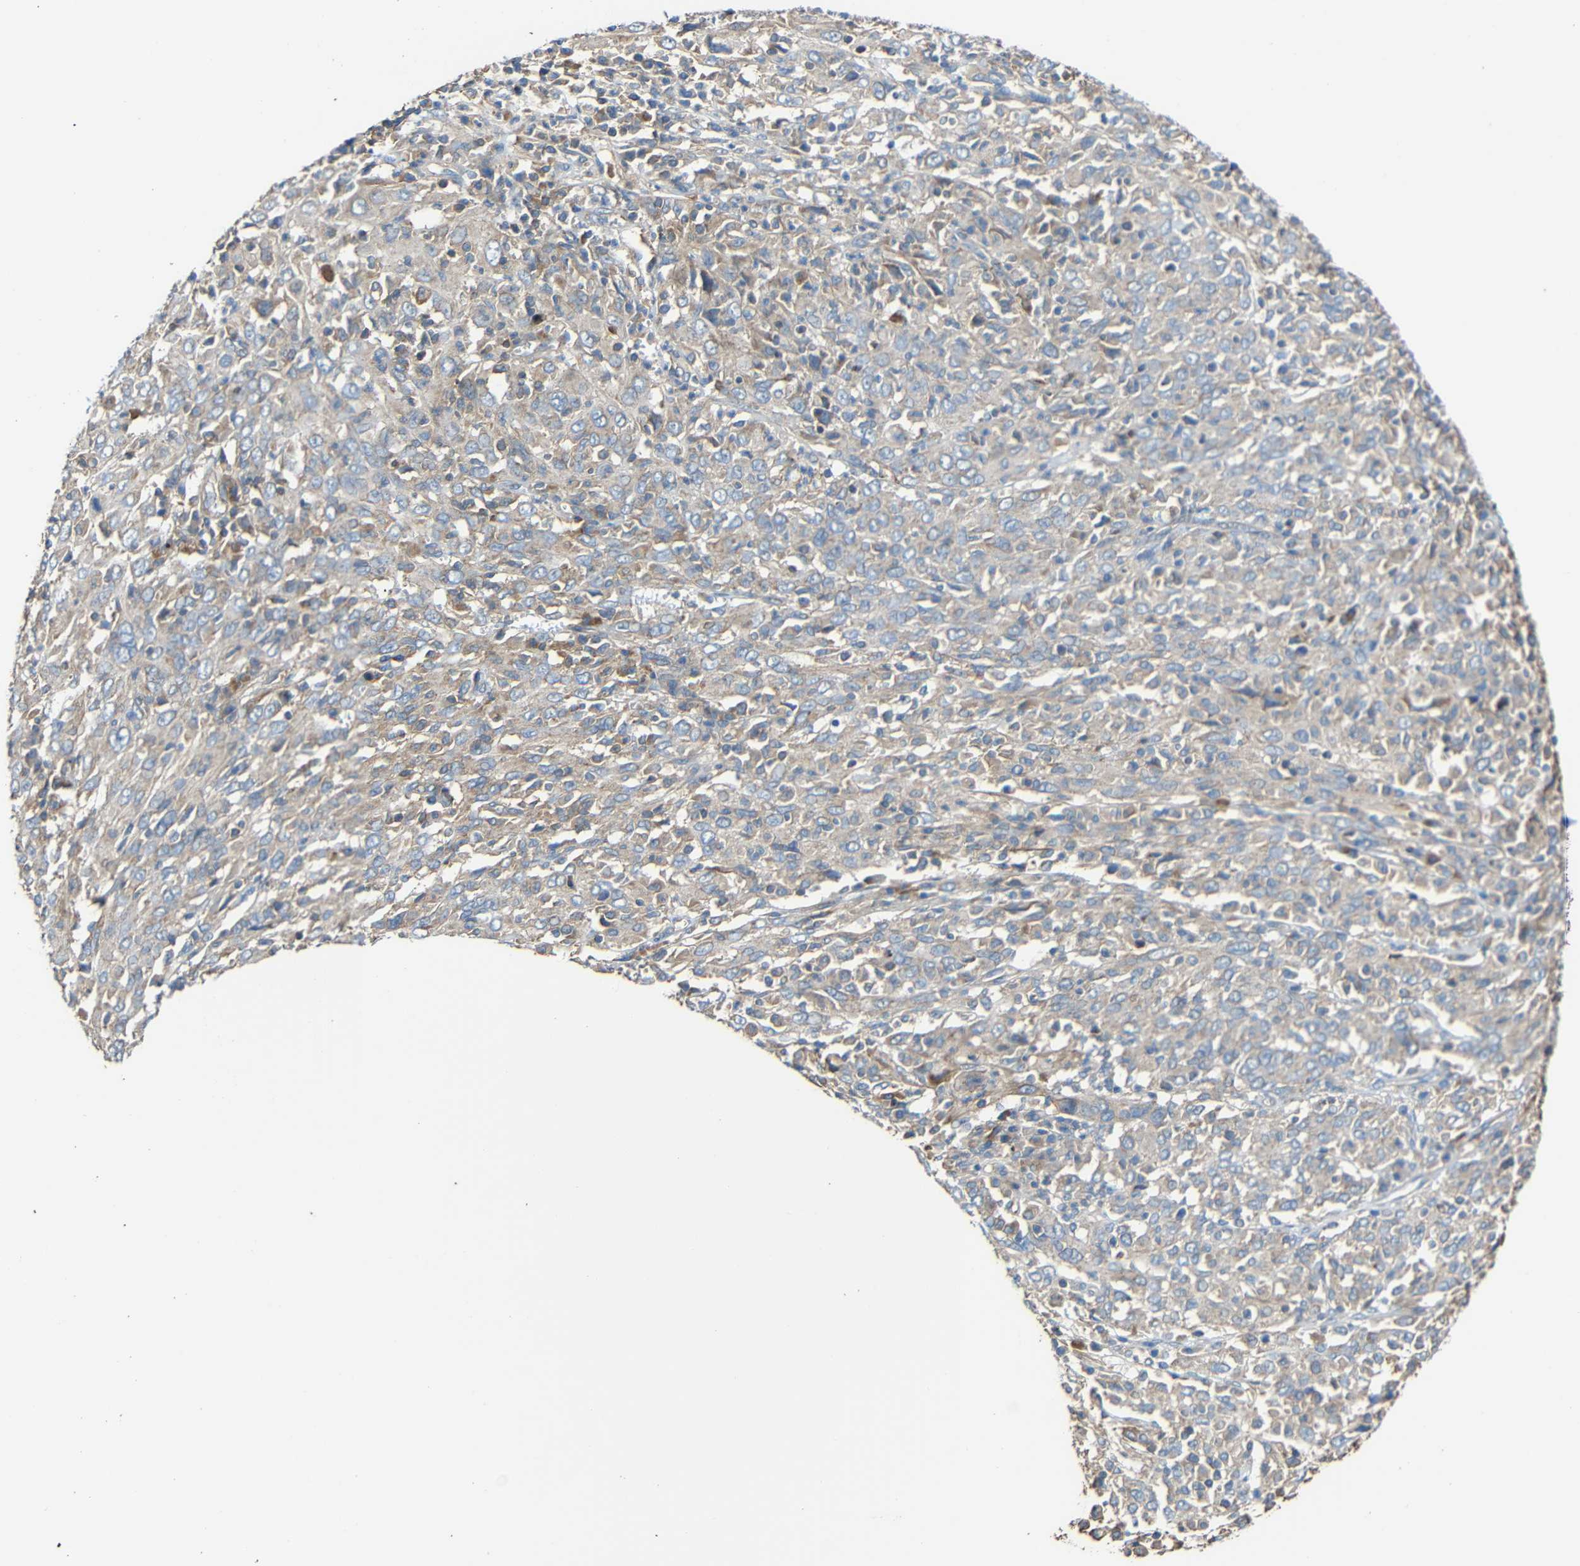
{"staining": {"intensity": "weak", "quantity": "25%-75%", "location": "cytoplasmic/membranous"}, "tissue": "cervical cancer", "cell_type": "Tumor cells", "image_type": "cancer", "snomed": [{"axis": "morphology", "description": "Squamous cell carcinoma, NOS"}, {"axis": "topography", "description": "Cervix"}], "caption": "A micrograph of squamous cell carcinoma (cervical) stained for a protein demonstrates weak cytoplasmic/membranous brown staining in tumor cells.", "gene": "RHOT2", "patient": {"sex": "female", "age": 46}}